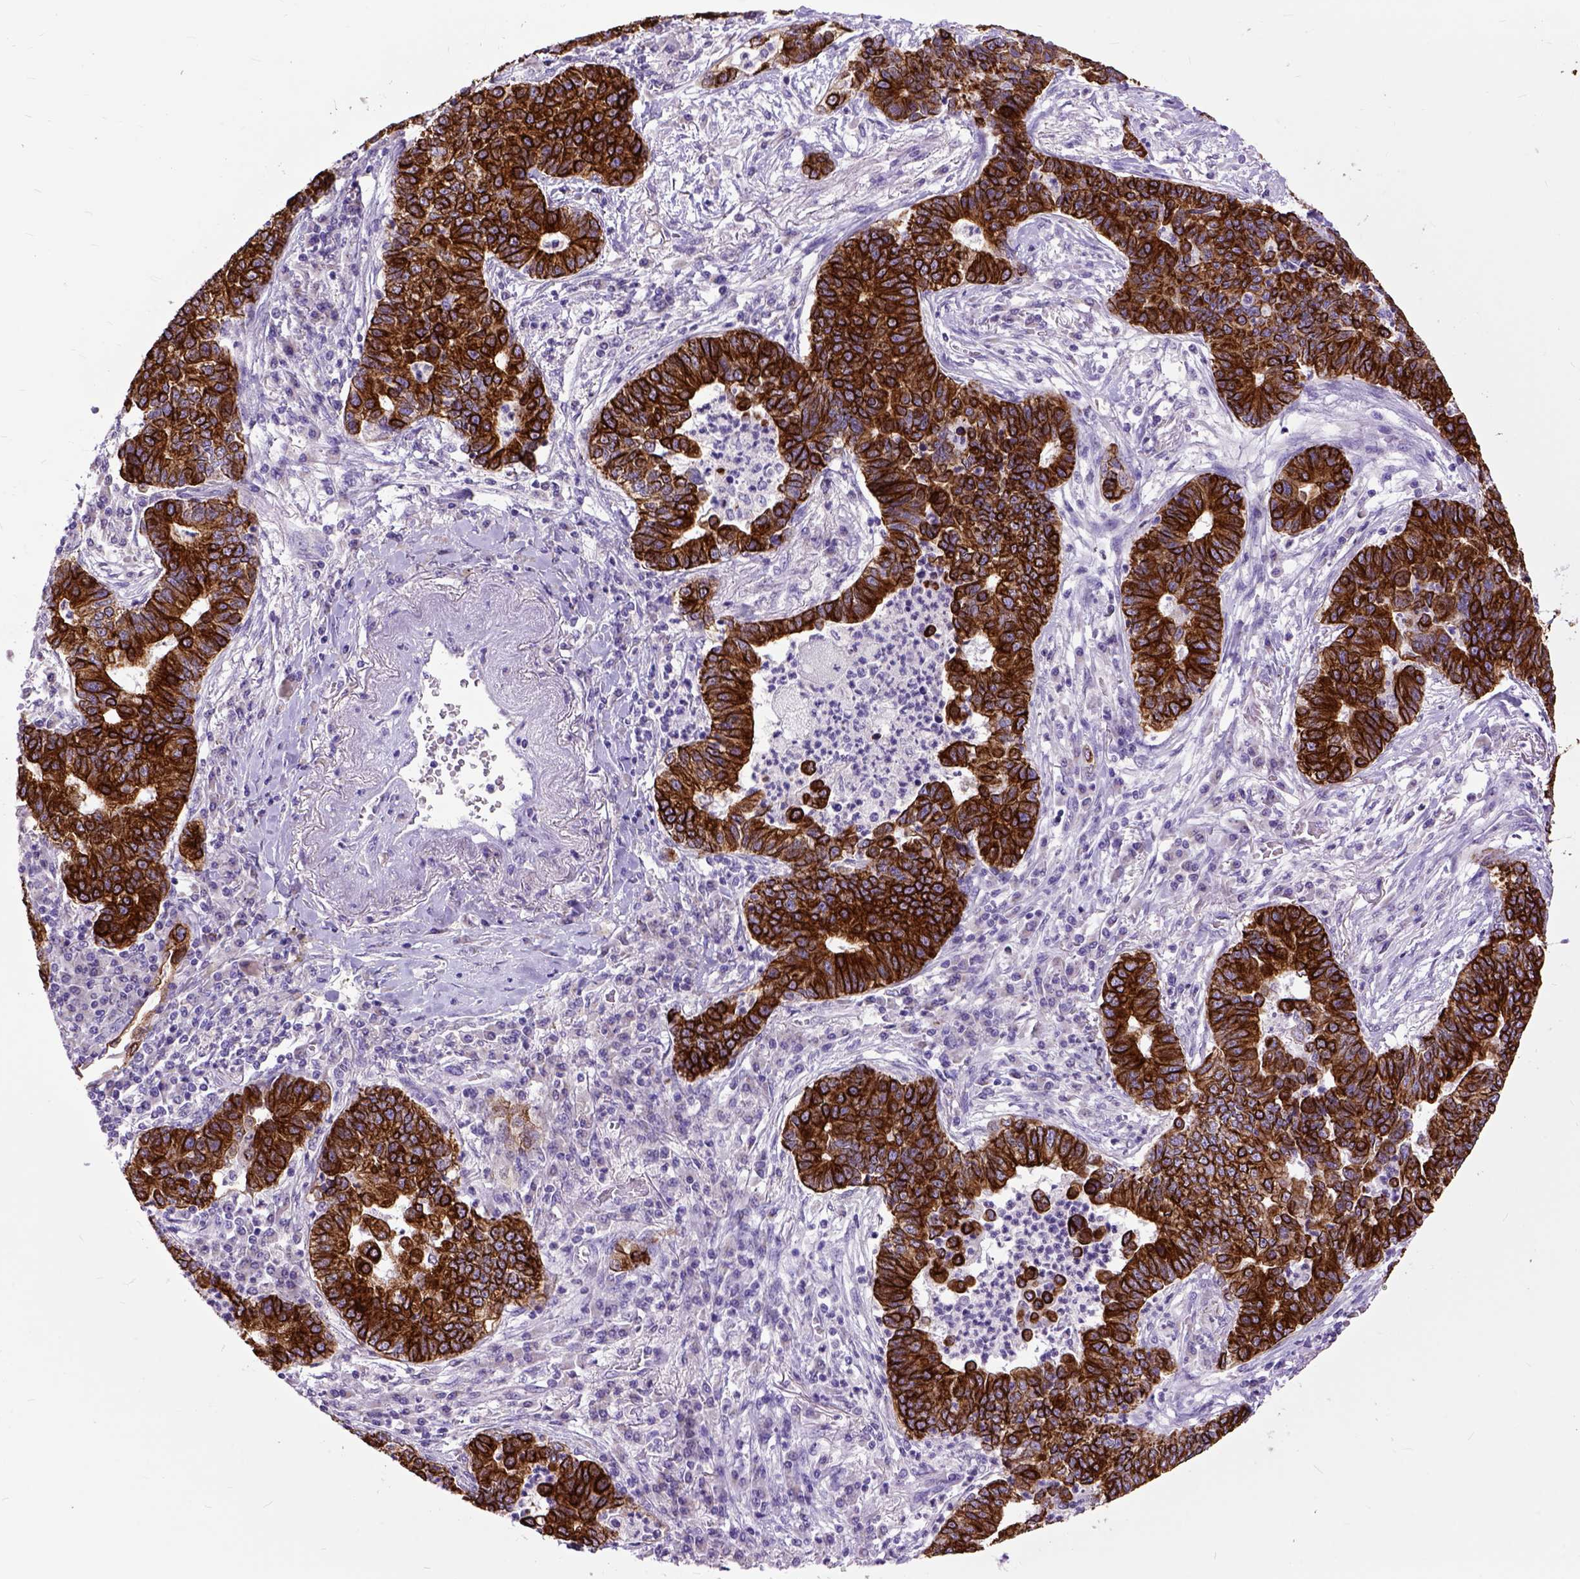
{"staining": {"intensity": "strong", "quantity": ">75%", "location": "cytoplasmic/membranous"}, "tissue": "lung cancer", "cell_type": "Tumor cells", "image_type": "cancer", "snomed": [{"axis": "morphology", "description": "Adenocarcinoma, NOS"}, {"axis": "topography", "description": "Lung"}], "caption": "Strong cytoplasmic/membranous protein positivity is identified in approximately >75% of tumor cells in lung adenocarcinoma.", "gene": "RAB25", "patient": {"sex": "female", "age": 57}}